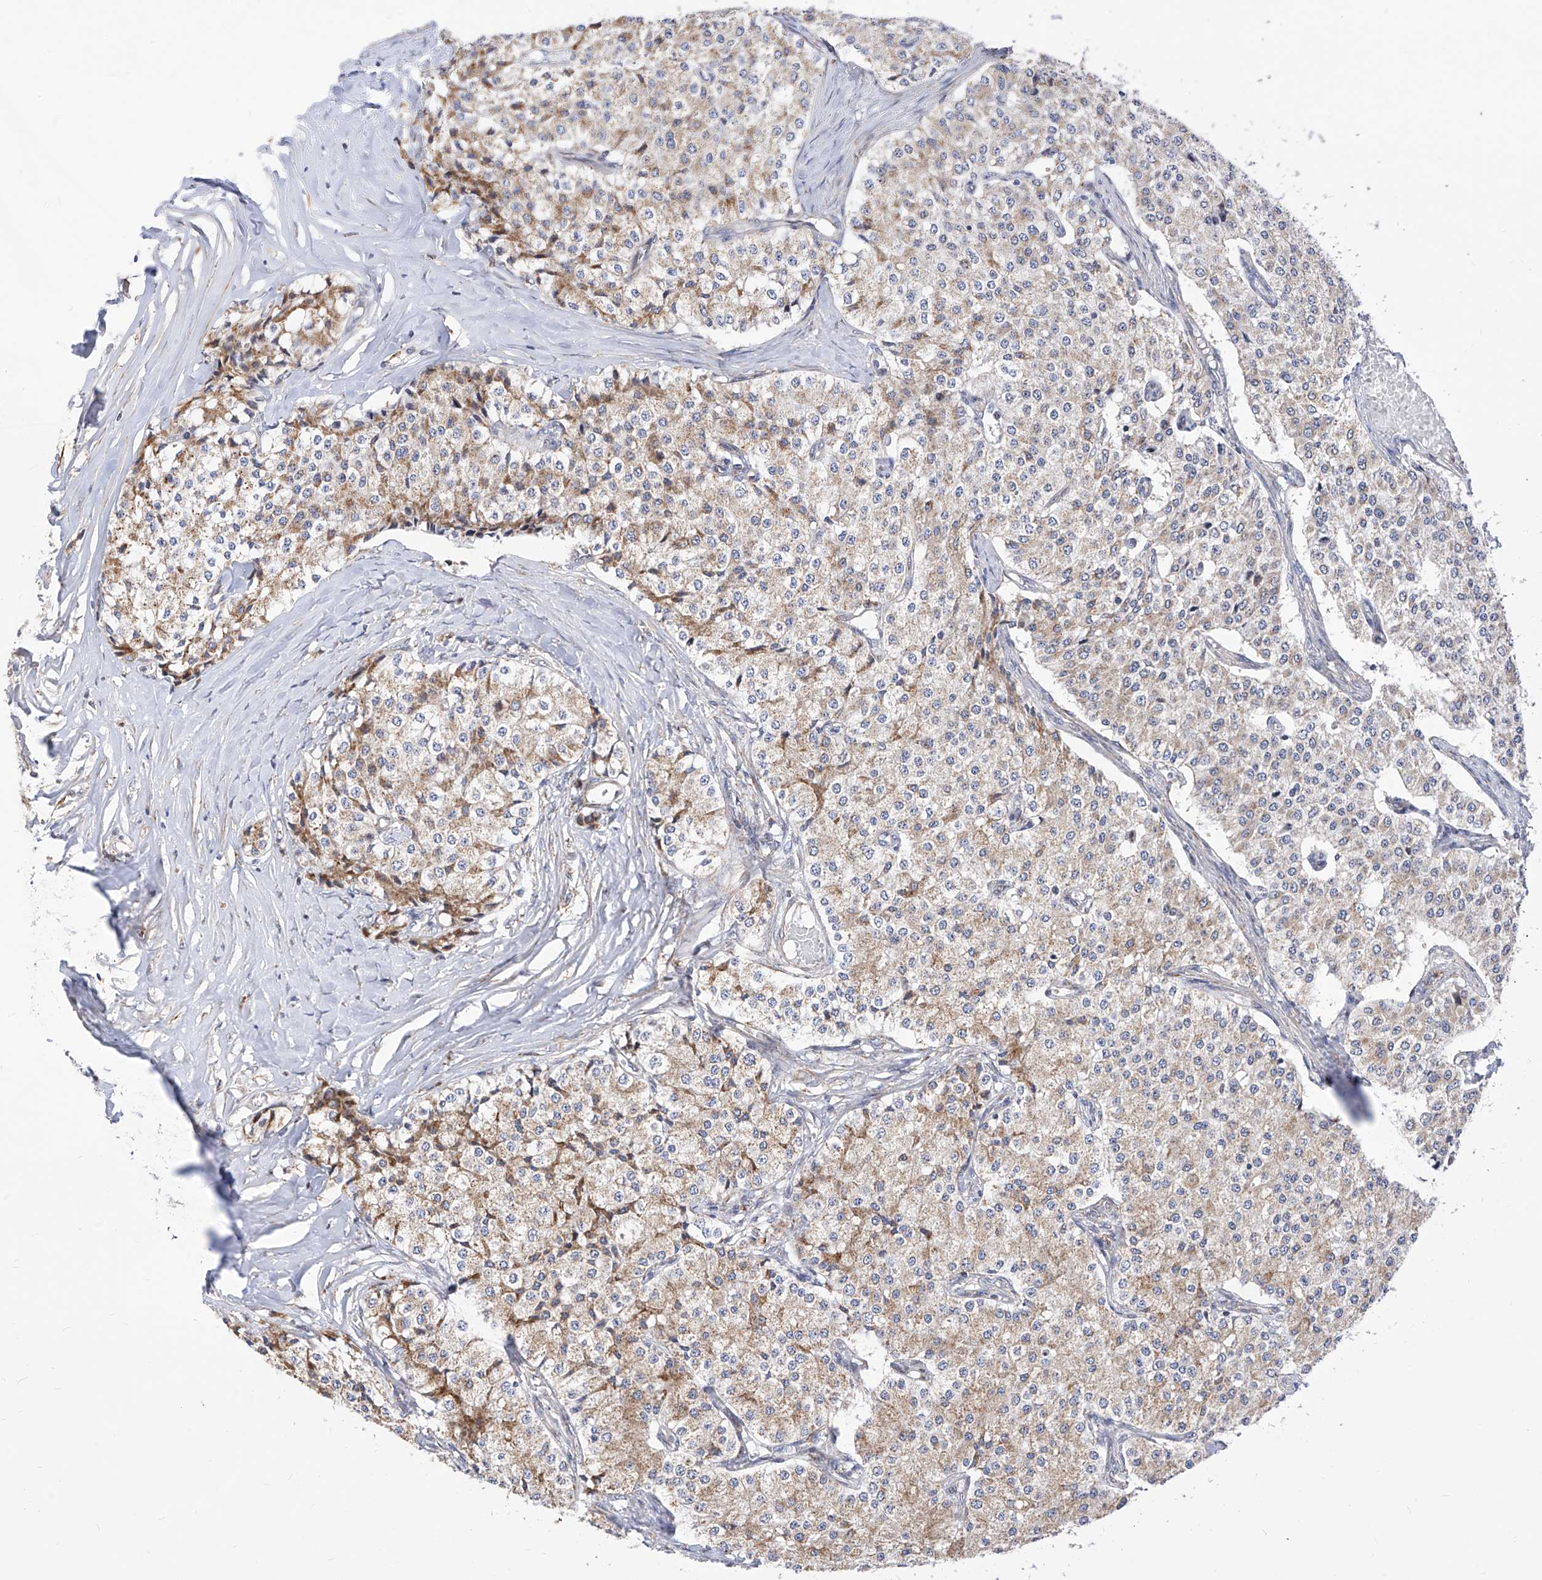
{"staining": {"intensity": "weak", "quantity": ">75%", "location": "cytoplasmic/membranous"}, "tissue": "carcinoid", "cell_type": "Tumor cells", "image_type": "cancer", "snomed": [{"axis": "morphology", "description": "Carcinoid, malignant, NOS"}, {"axis": "topography", "description": "Colon"}], "caption": "Immunohistochemistry (IHC) staining of carcinoid, which displays low levels of weak cytoplasmic/membranous positivity in about >75% of tumor cells indicating weak cytoplasmic/membranous protein staining. The staining was performed using DAB (3,3'-diaminobenzidine) (brown) for protein detection and nuclei were counterstained in hematoxylin (blue).", "gene": "TTLL8", "patient": {"sex": "female", "age": 52}}